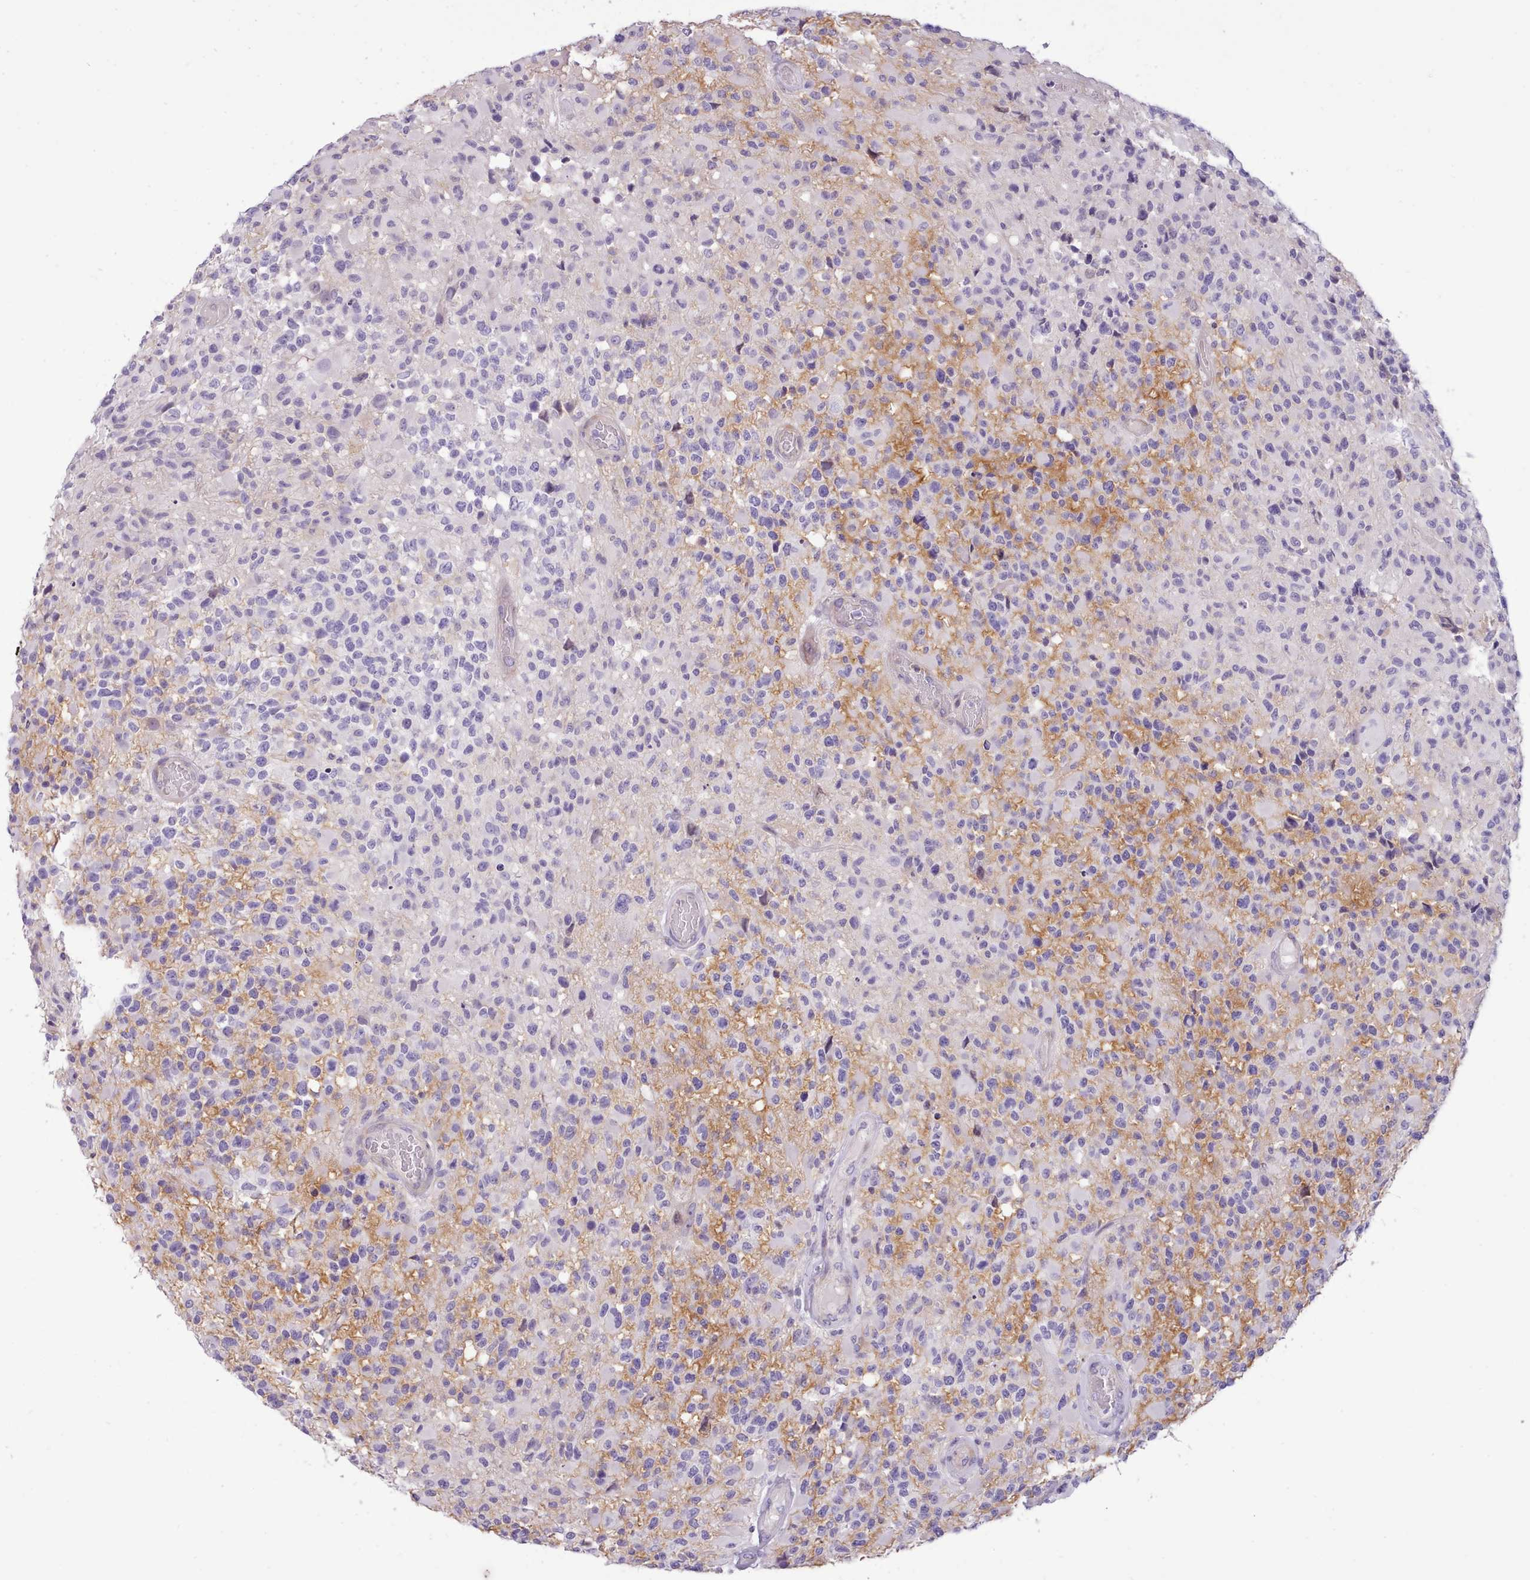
{"staining": {"intensity": "negative", "quantity": "none", "location": "none"}, "tissue": "glioma", "cell_type": "Tumor cells", "image_type": "cancer", "snomed": [{"axis": "morphology", "description": "Glioma, malignant, High grade"}, {"axis": "morphology", "description": "Glioblastoma, NOS"}, {"axis": "topography", "description": "Brain"}], "caption": "DAB immunohistochemical staining of human glioma shows no significant staining in tumor cells.", "gene": "CYP2A13", "patient": {"sex": "male", "age": 60}}